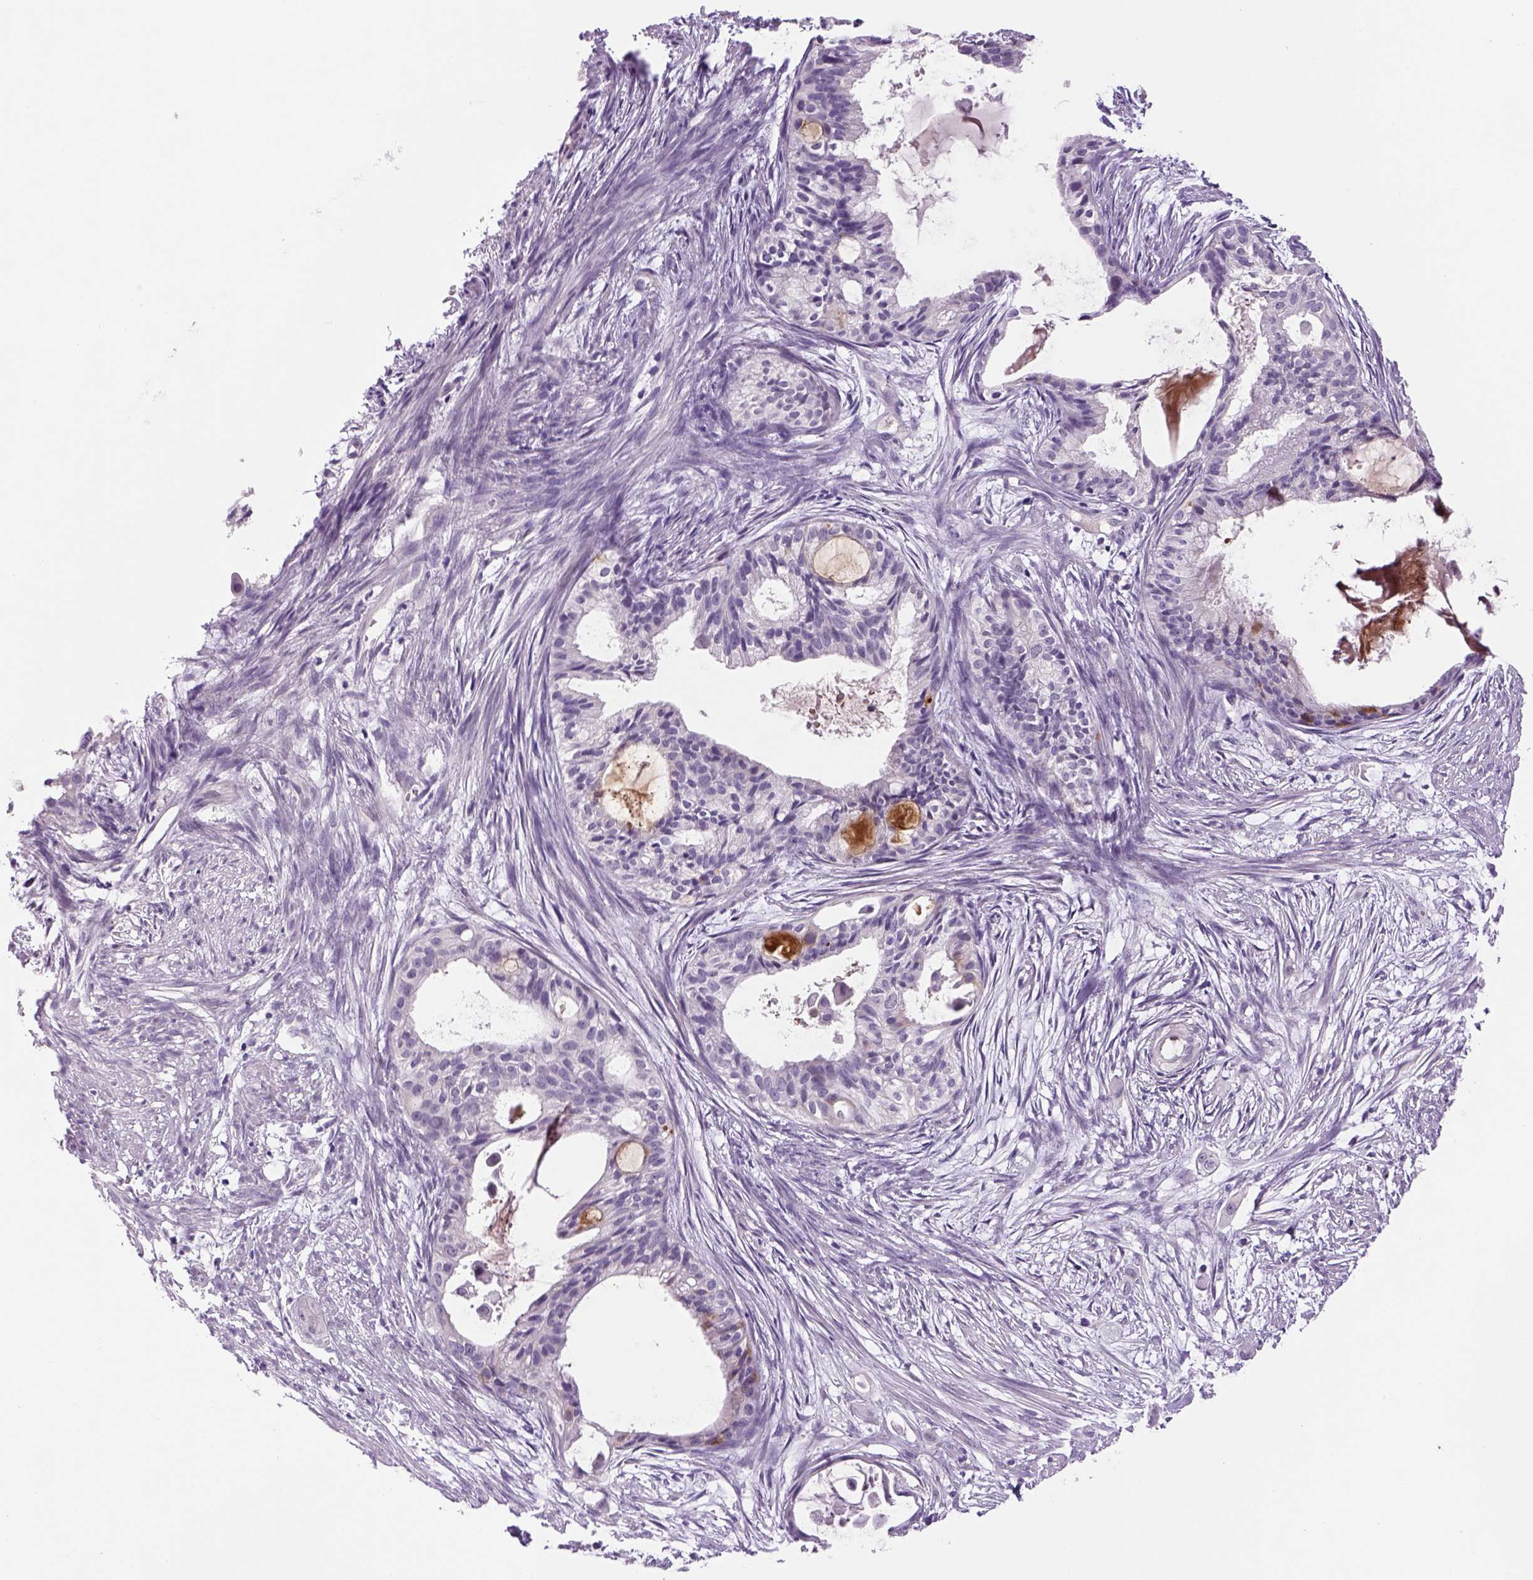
{"staining": {"intensity": "negative", "quantity": "none", "location": "none"}, "tissue": "endometrial cancer", "cell_type": "Tumor cells", "image_type": "cancer", "snomed": [{"axis": "morphology", "description": "Adenocarcinoma, NOS"}, {"axis": "topography", "description": "Endometrium"}], "caption": "The image displays no significant expression in tumor cells of adenocarcinoma (endometrial). (DAB (3,3'-diaminobenzidine) IHC, high magnification).", "gene": "DBH", "patient": {"sex": "female", "age": 86}}